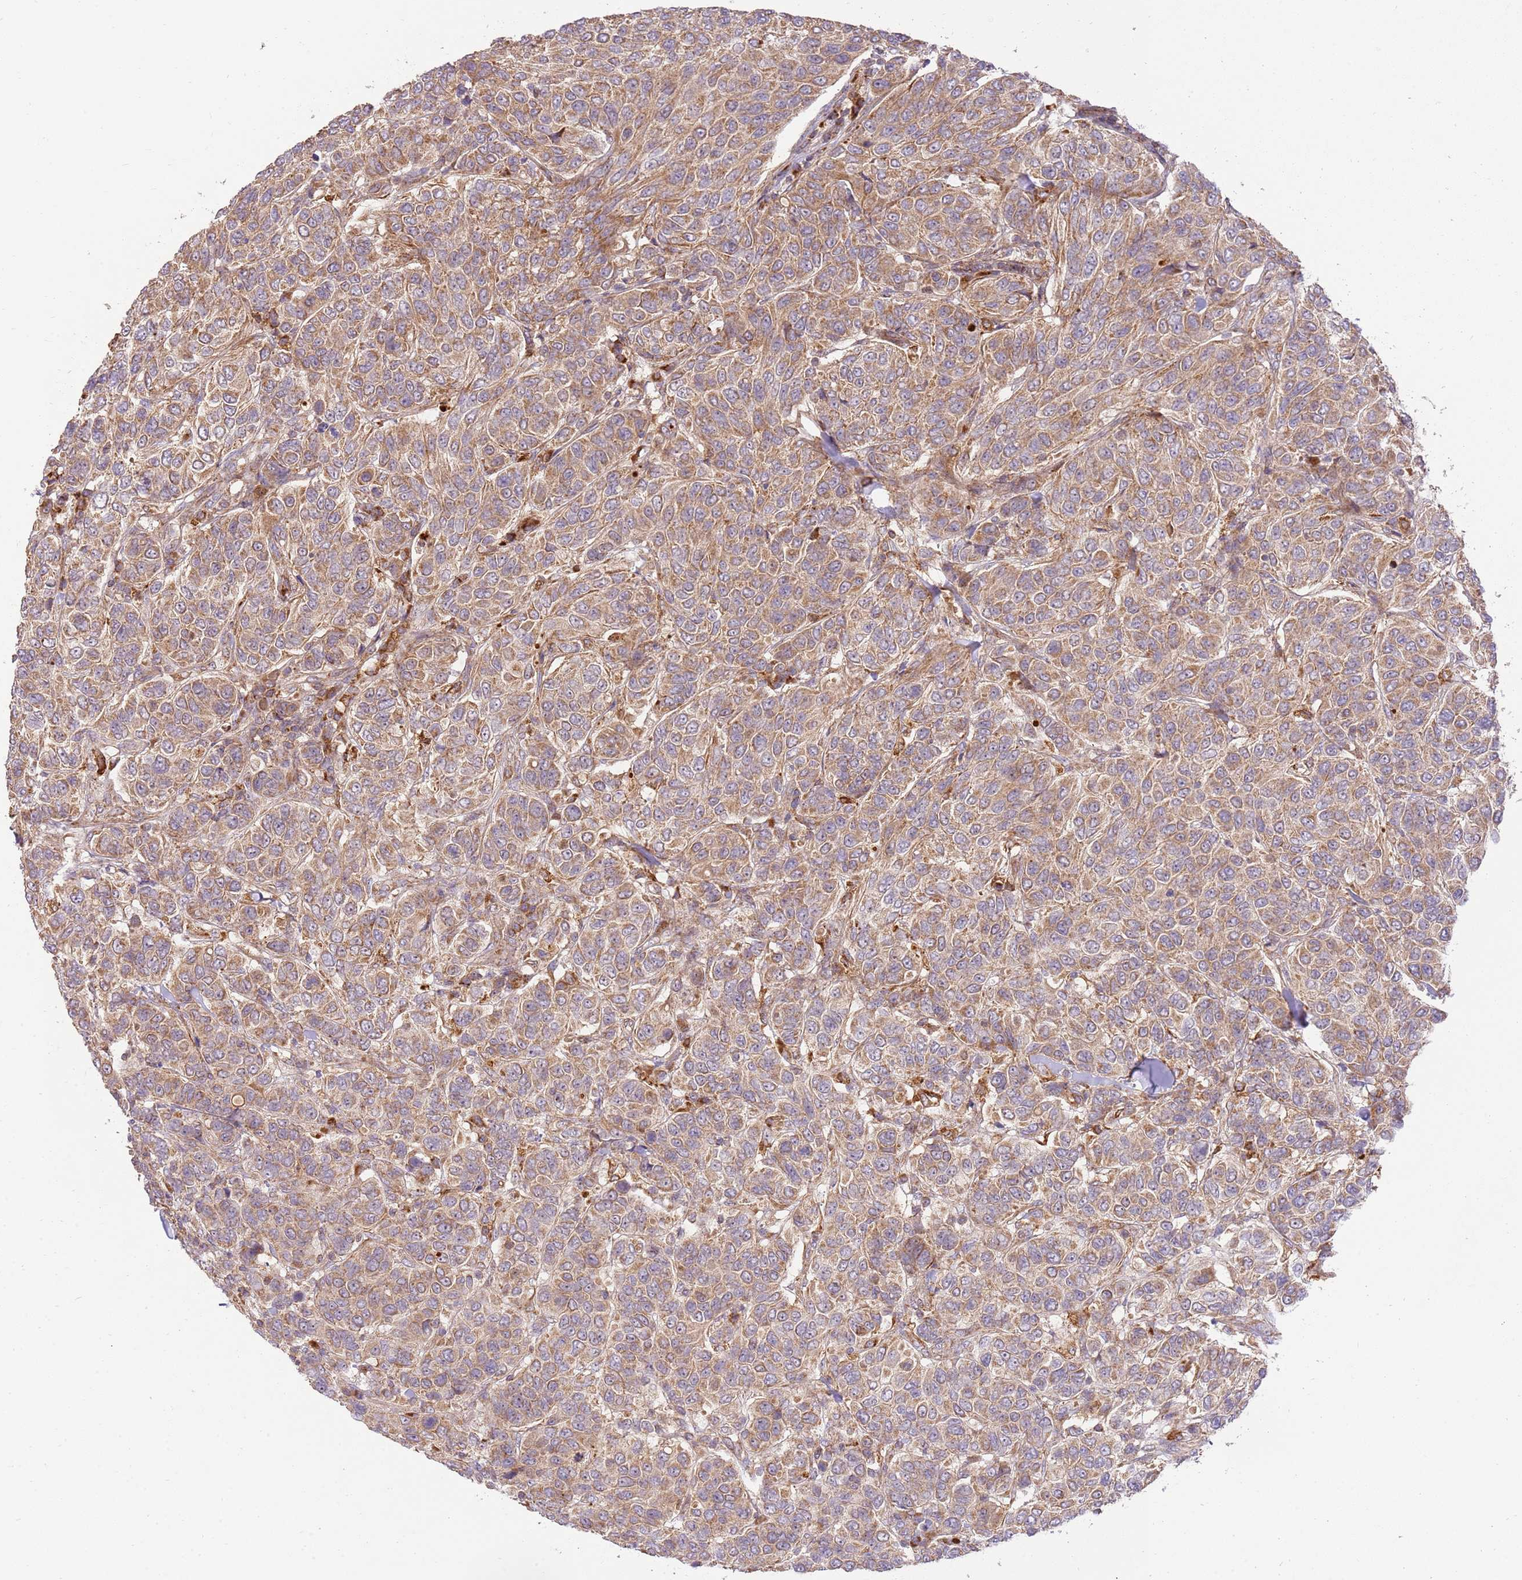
{"staining": {"intensity": "moderate", "quantity": ">75%", "location": "cytoplasmic/membranous"}, "tissue": "breast cancer", "cell_type": "Tumor cells", "image_type": "cancer", "snomed": [{"axis": "morphology", "description": "Duct carcinoma"}, {"axis": "topography", "description": "Breast"}], "caption": "A medium amount of moderate cytoplasmic/membranous expression is present in approximately >75% of tumor cells in breast cancer tissue. (DAB (3,3'-diaminobenzidine) IHC, brown staining for protein, blue staining for nuclei).", "gene": "SPATA2L", "patient": {"sex": "female", "age": 55}}